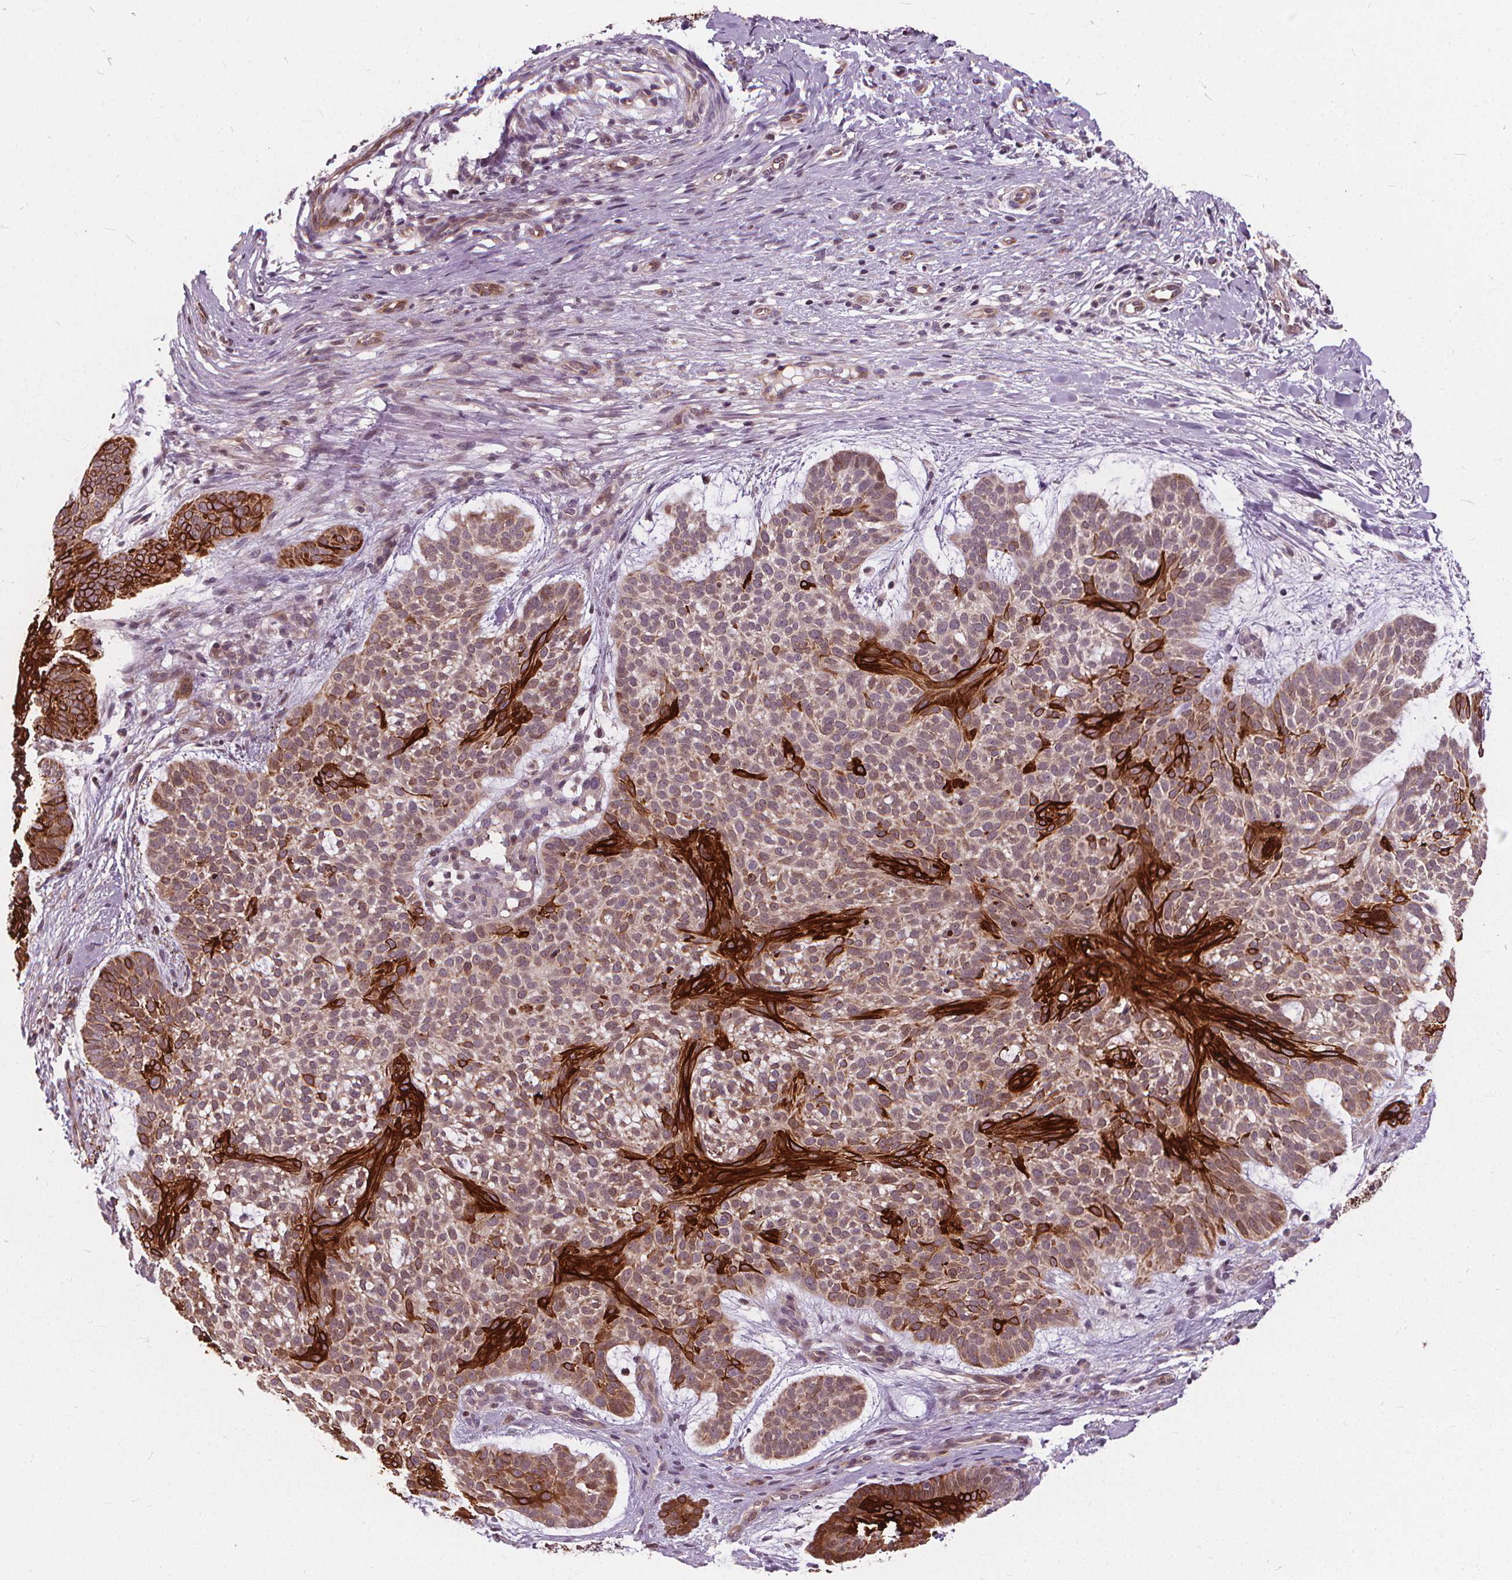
{"staining": {"intensity": "negative", "quantity": "none", "location": "none"}, "tissue": "skin cancer", "cell_type": "Tumor cells", "image_type": "cancer", "snomed": [{"axis": "morphology", "description": "Basal cell carcinoma"}, {"axis": "topography", "description": "Skin"}], "caption": "An immunohistochemistry photomicrograph of basal cell carcinoma (skin) is shown. There is no staining in tumor cells of basal cell carcinoma (skin).", "gene": "INPP5E", "patient": {"sex": "male", "age": 64}}